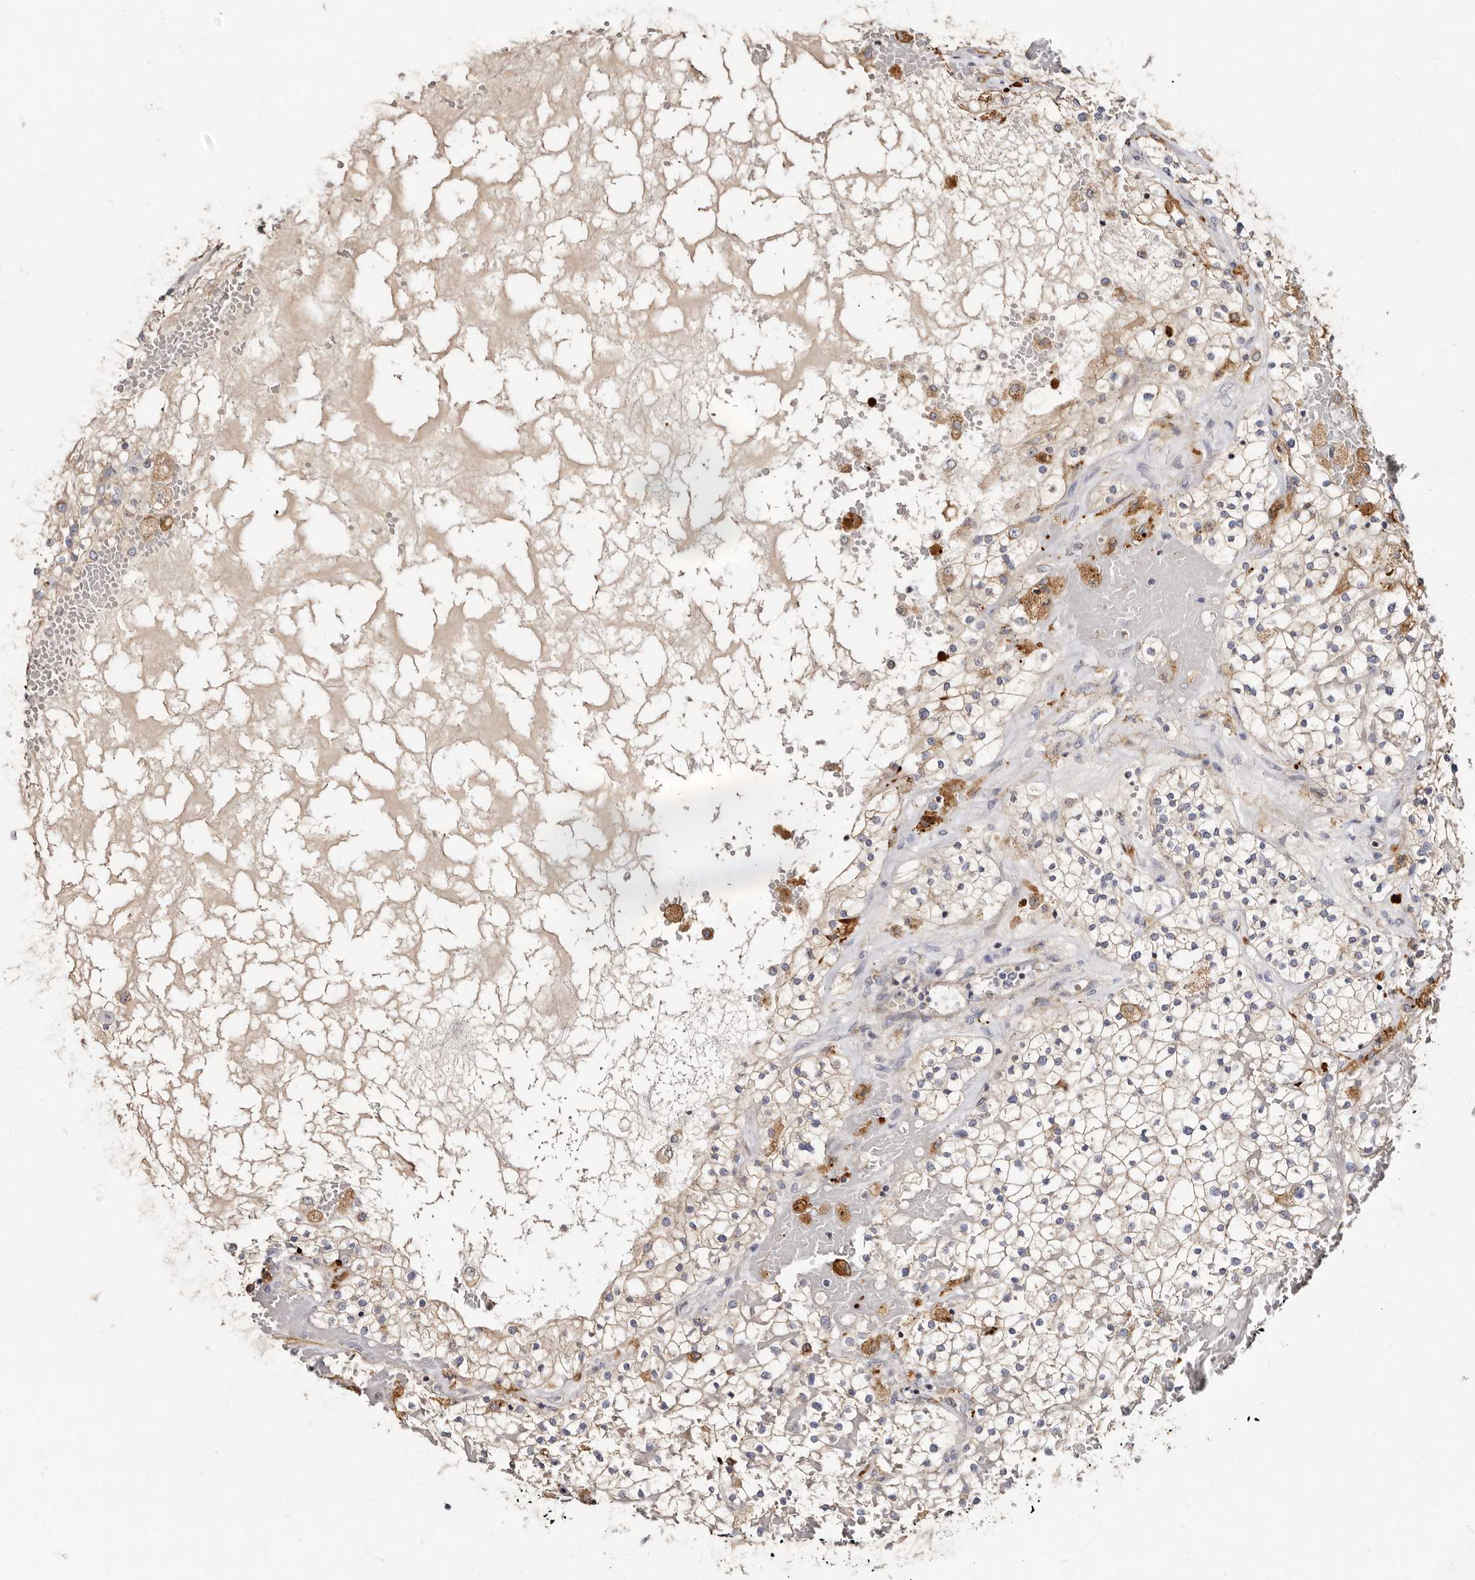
{"staining": {"intensity": "weak", "quantity": ">75%", "location": "cytoplasmic/membranous"}, "tissue": "renal cancer", "cell_type": "Tumor cells", "image_type": "cancer", "snomed": [{"axis": "morphology", "description": "Normal tissue, NOS"}, {"axis": "morphology", "description": "Adenocarcinoma, NOS"}, {"axis": "topography", "description": "Kidney"}], "caption": "Immunohistochemical staining of human adenocarcinoma (renal) shows low levels of weak cytoplasmic/membranous staining in about >75% of tumor cells. Nuclei are stained in blue.", "gene": "BAIAP2L1", "patient": {"sex": "male", "age": 68}}